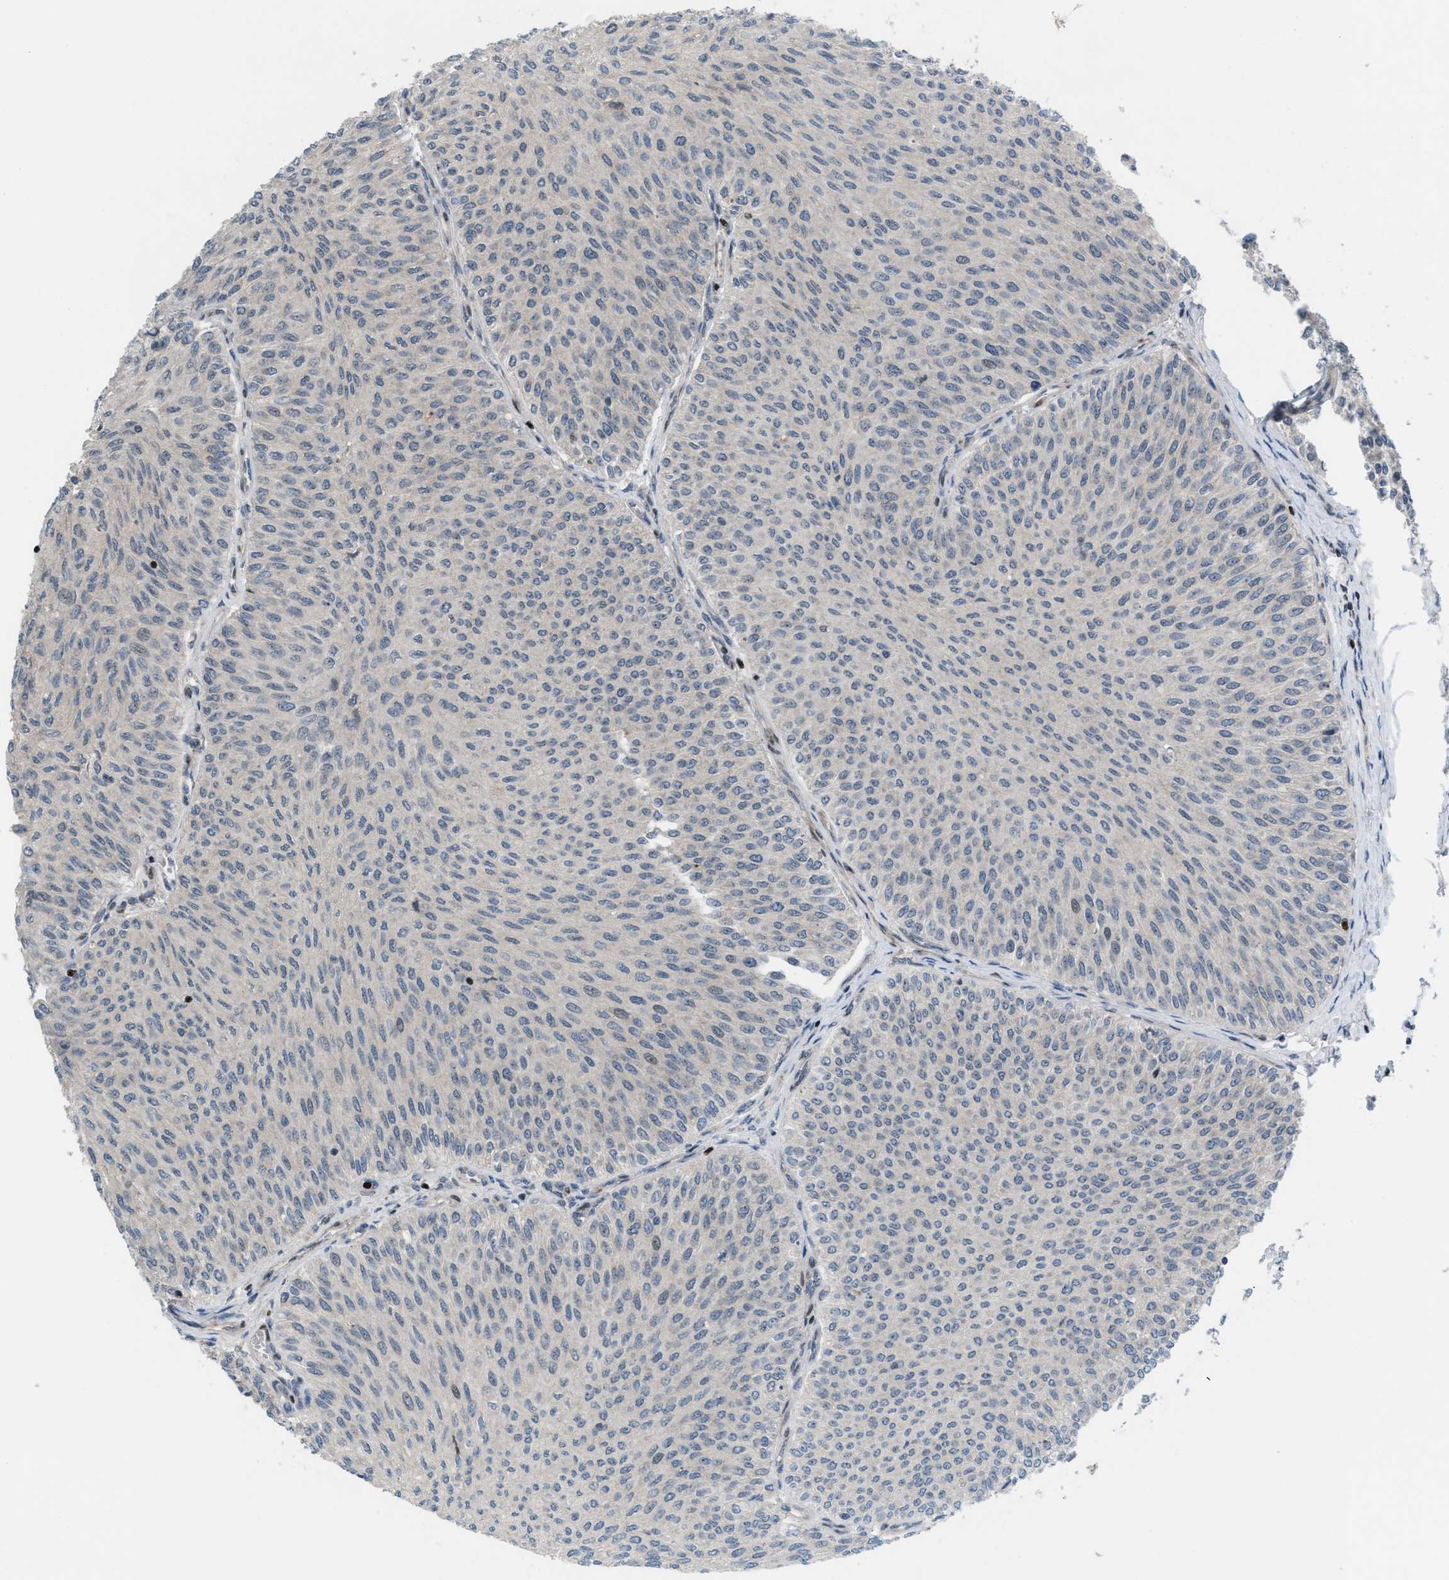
{"staining": {"intensity": "negative", "quantity": "none", "location": "none"}, "tissue": "urothelial cancer", "cell_type": "Tumor cells", "image_type": "cancer", "snomed": [{"axis": "morphology", "description": "Urothelial carcinoma, Low grade"}, {"axis": "topography", "description": "Urinary bladder"}], "caption": "IHC of human urothelial cancer exhibits no expression in tumor cells. (Brightfield microscopy of DAB immunohistochemistry at high magnification).", "gene": "ZNF276", "patient": {"sex": "male", "age": 78}}